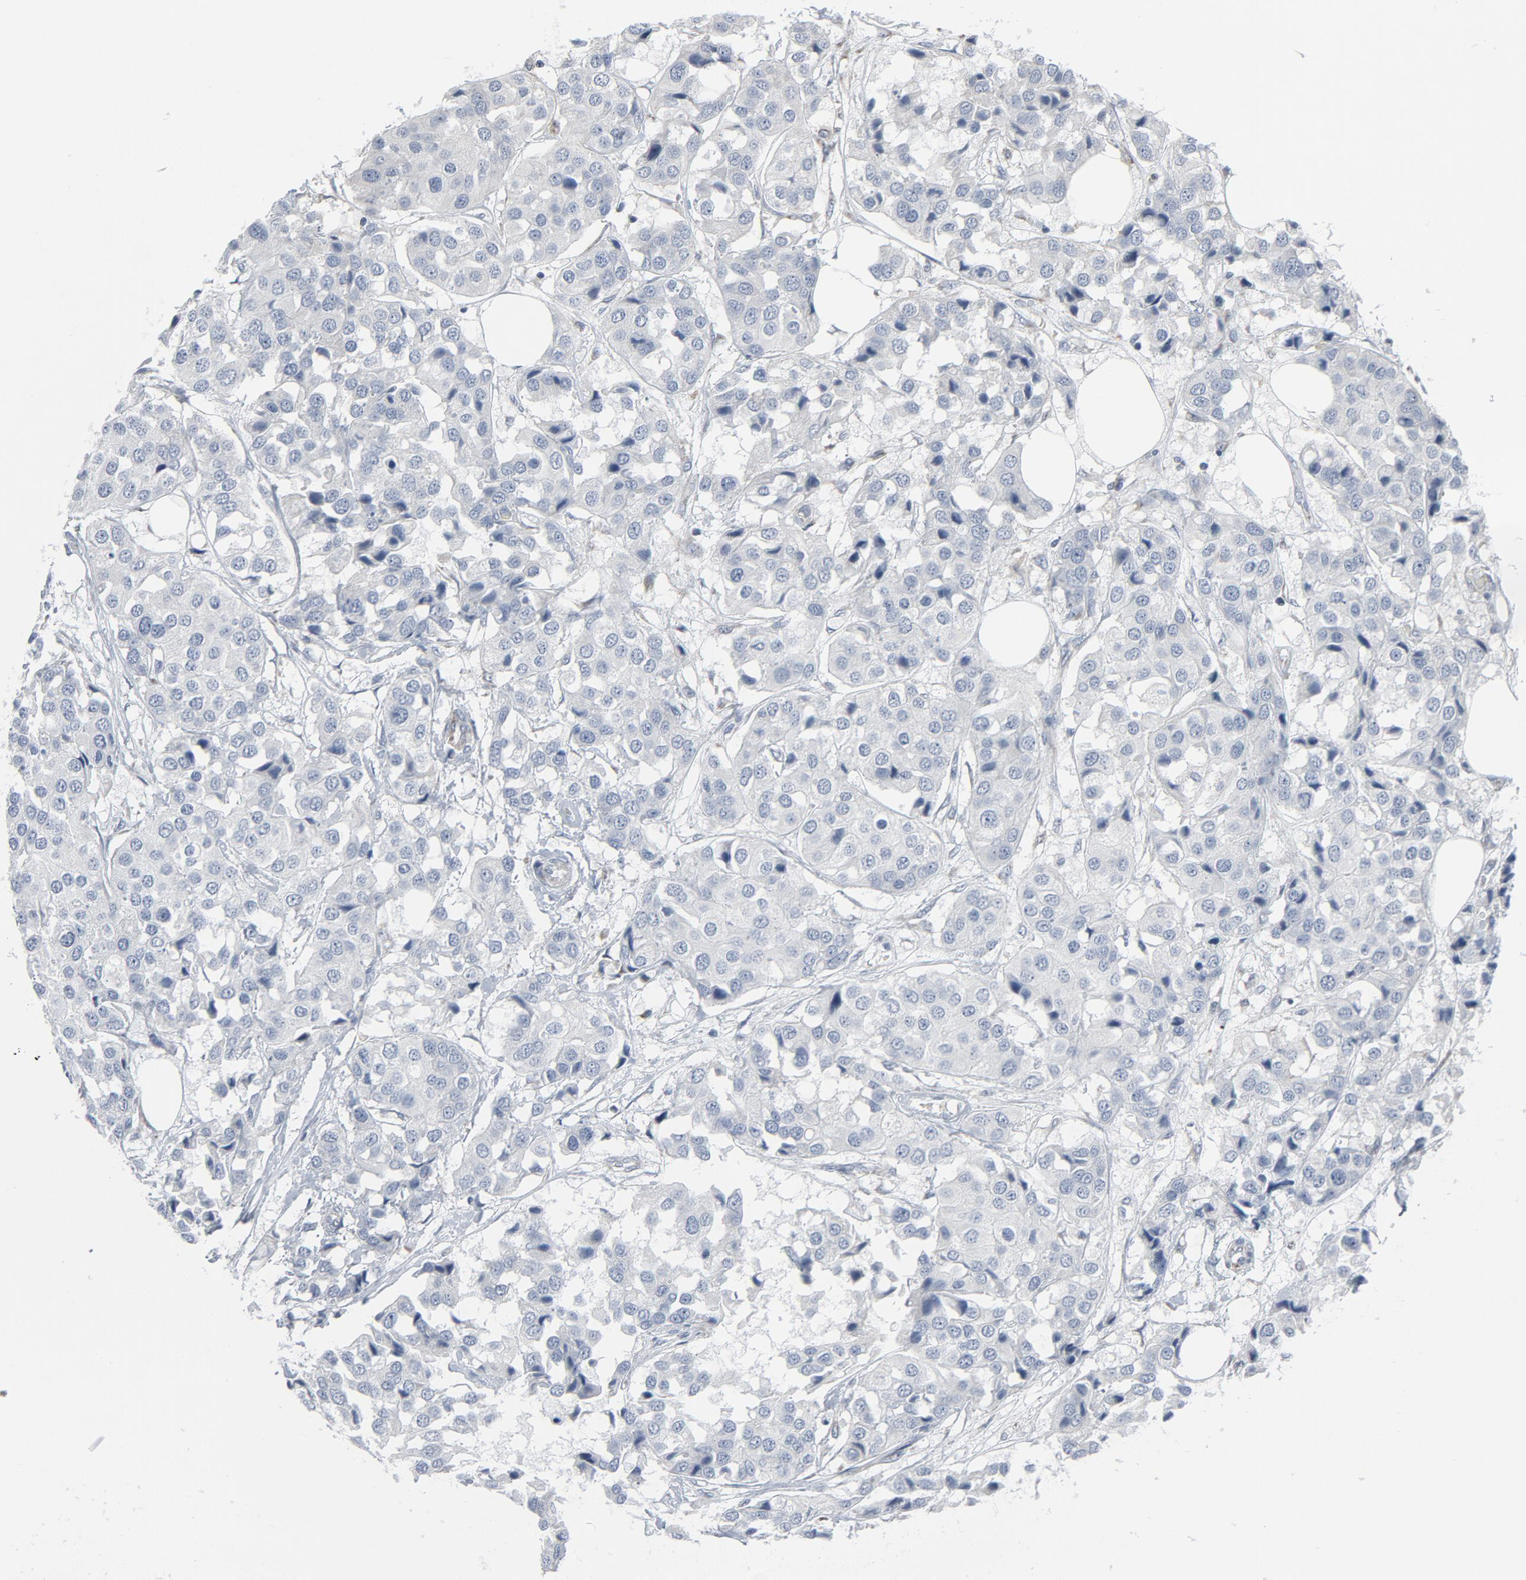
{"staining": {"intensity": "negative", "quantity": "none", "location": "none"}, "tissue": "breast cancer", "cell_type": "Tumor cells", "image_type": "cancer", "snomed": [{"axis": "morphology", "description": "Duct carcinoma"}, {"axis": "topography", "description": "Breast"}], "caption": "Immunohistochemistry (IHC) histopathology image of breast cancer stained for a protein (brown), which exhibits no positivity in tumor cells.", "gene": "GPX2", "patient": {"sex": "female", "age": 80}}